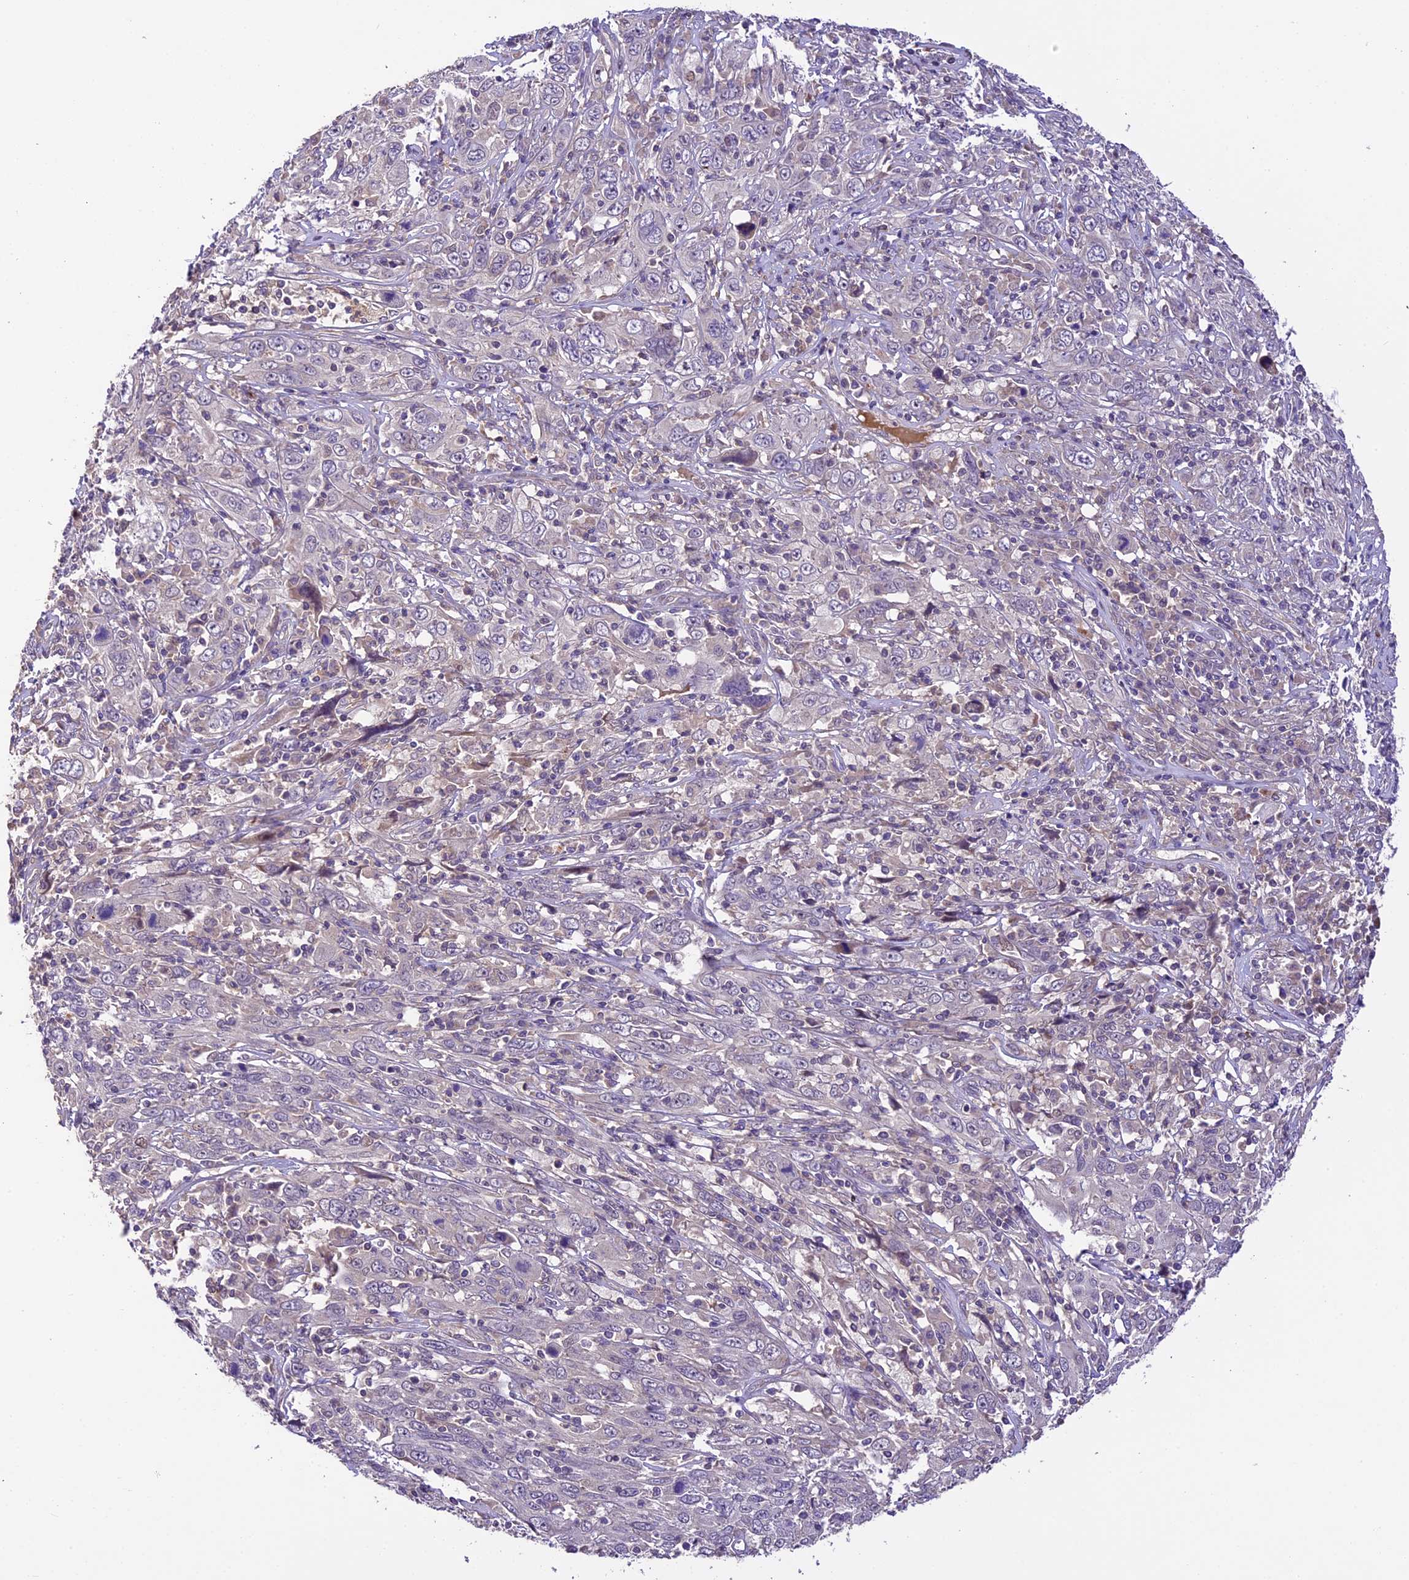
{"staining": {"intensity": "negative", "quantity": "none", "location": "none"}, "tissue": "cervical cancer", "cell_type": "Tumor cells", "image_type": "cancer", "snomed": [{"axis": "morphology", "description": "Squamous cell carcinoma, NOS"}, {"axis": "topography", "description": "Cervix"}], "caption": "Immunohistochemistry micrograph of neoplastic tissue: human cervical cancer stained with DAB shows no significant protein expression in tumor cells.", "gene": "DGKH", "patient": {"sex": "female", "age": 46}}